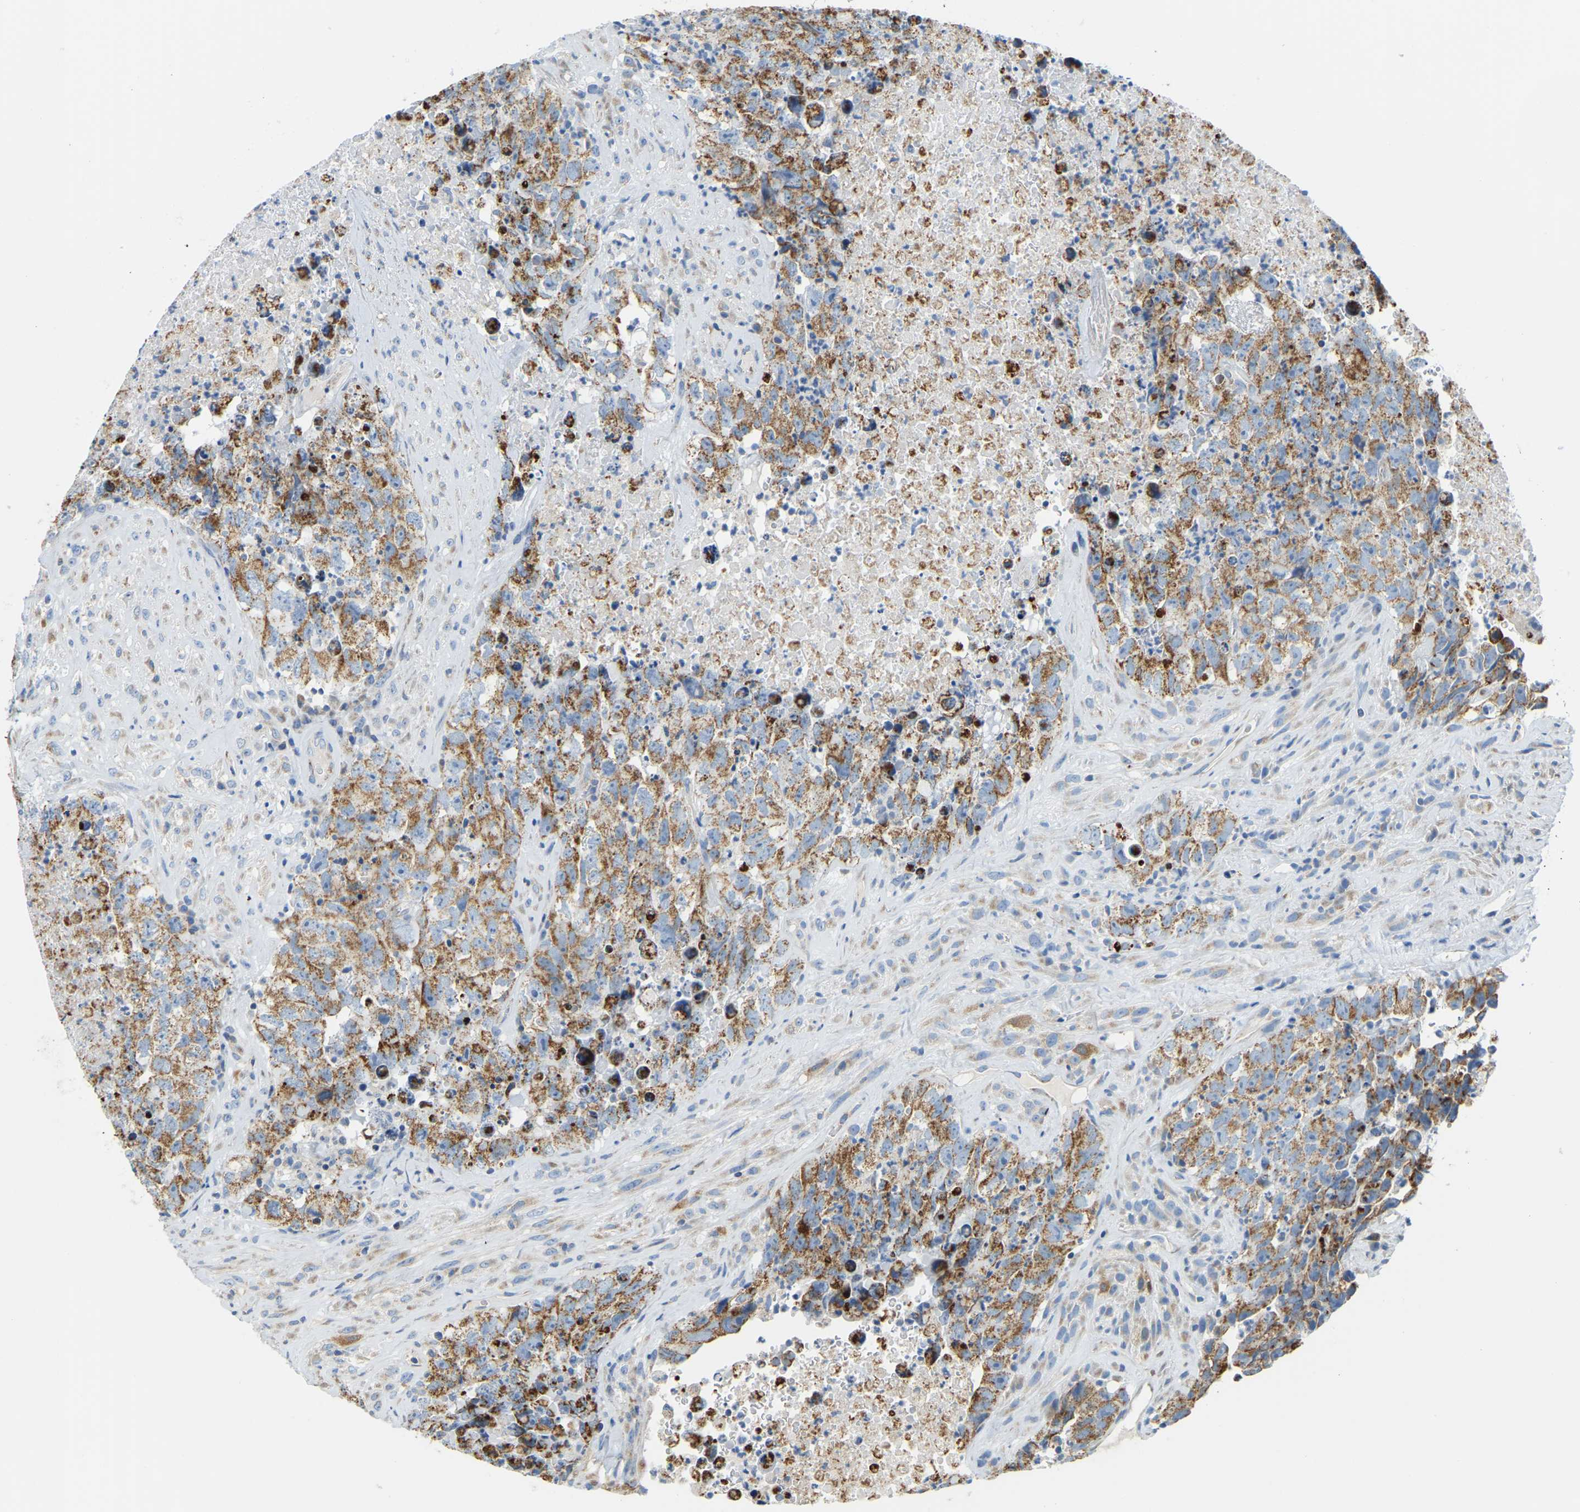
{"staining": {"intensity": "moderate", "quantity": ">75%", "location": "cytoplasmic/membranous"}, "tissue": "testis cancer", "cell_type": "Tumor cells", "image_type": "cancer", "snomed": [{"axis": "morphology", "description": "Carcinoma, Embryonal, NOS"}, {"axis": "topography", "description": "Testis"}], "caption": "DAB (3,3'-diaminobenzidine) immunohistochemical staining of testis cancer (embryonal carcinoma) shows moderate cytoplasmic/membranous protein positivity in approximately >75% of tumor cells.", "gene": "GDA", "patient": {"sex": "male", "age": 32}}